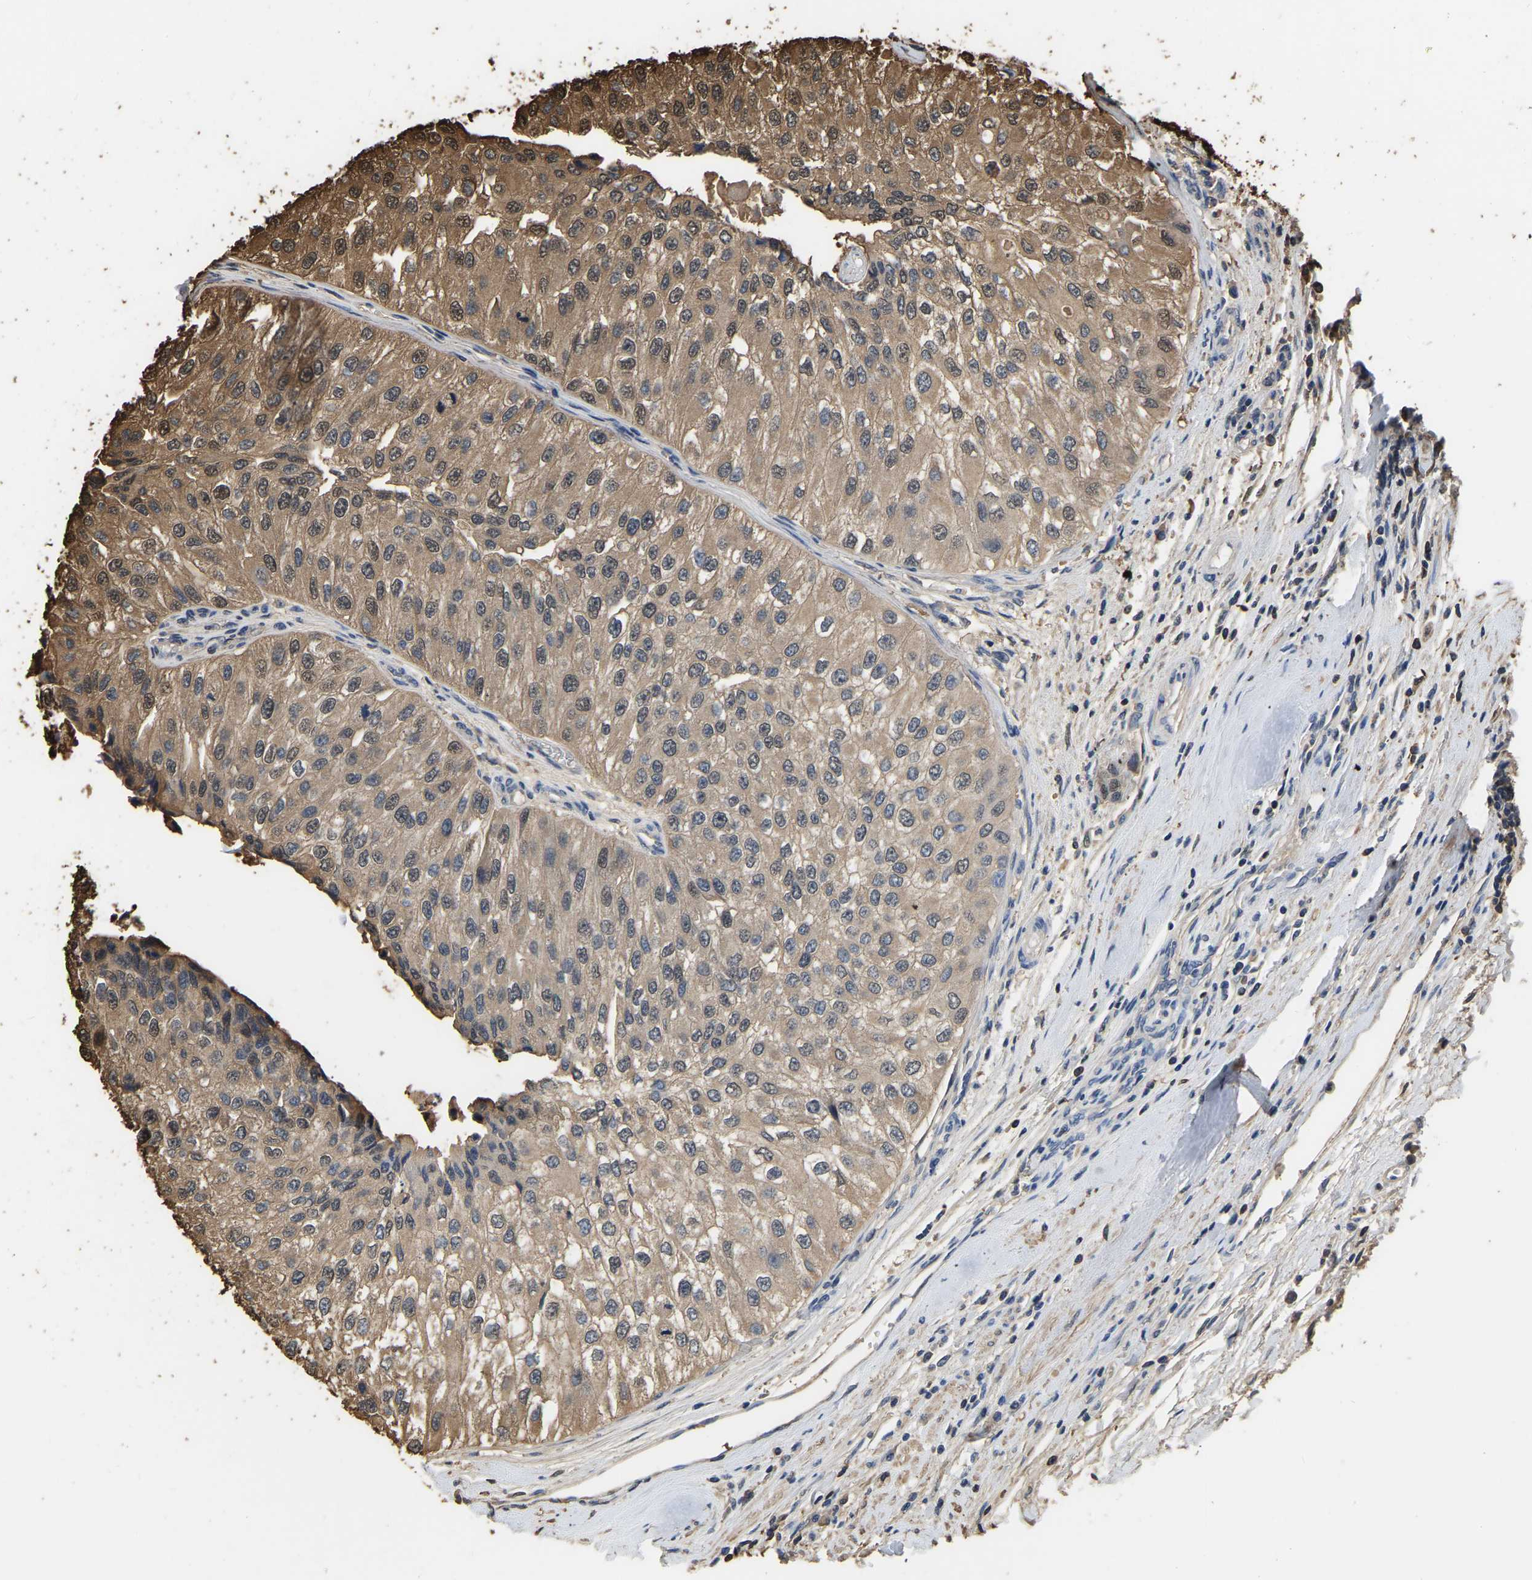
{"staining": {"intensity": "moderate", "quantity": ">75%", "location": "cytoplasmic/membranous"}, "tissue": "urothelial cancer", "cell_type": "Tumor cells", "image_type": "cancer", "snomed": [{"axis": "morphology", "description": "Urothelial carcinoma, High grade"}, {"axis": "topography", "description": "Kidney"}, {"axis": "topography", "description": "Urinary bladder"}], "caption": "Moderate cytoplasmic/membranous staining for a protein is seen in about >75% of tumor cells of urothelial cancer using immunohistochemistry (IHC).", "gene": "LDHB", "patient": {"sex": "male", "age": 77}}